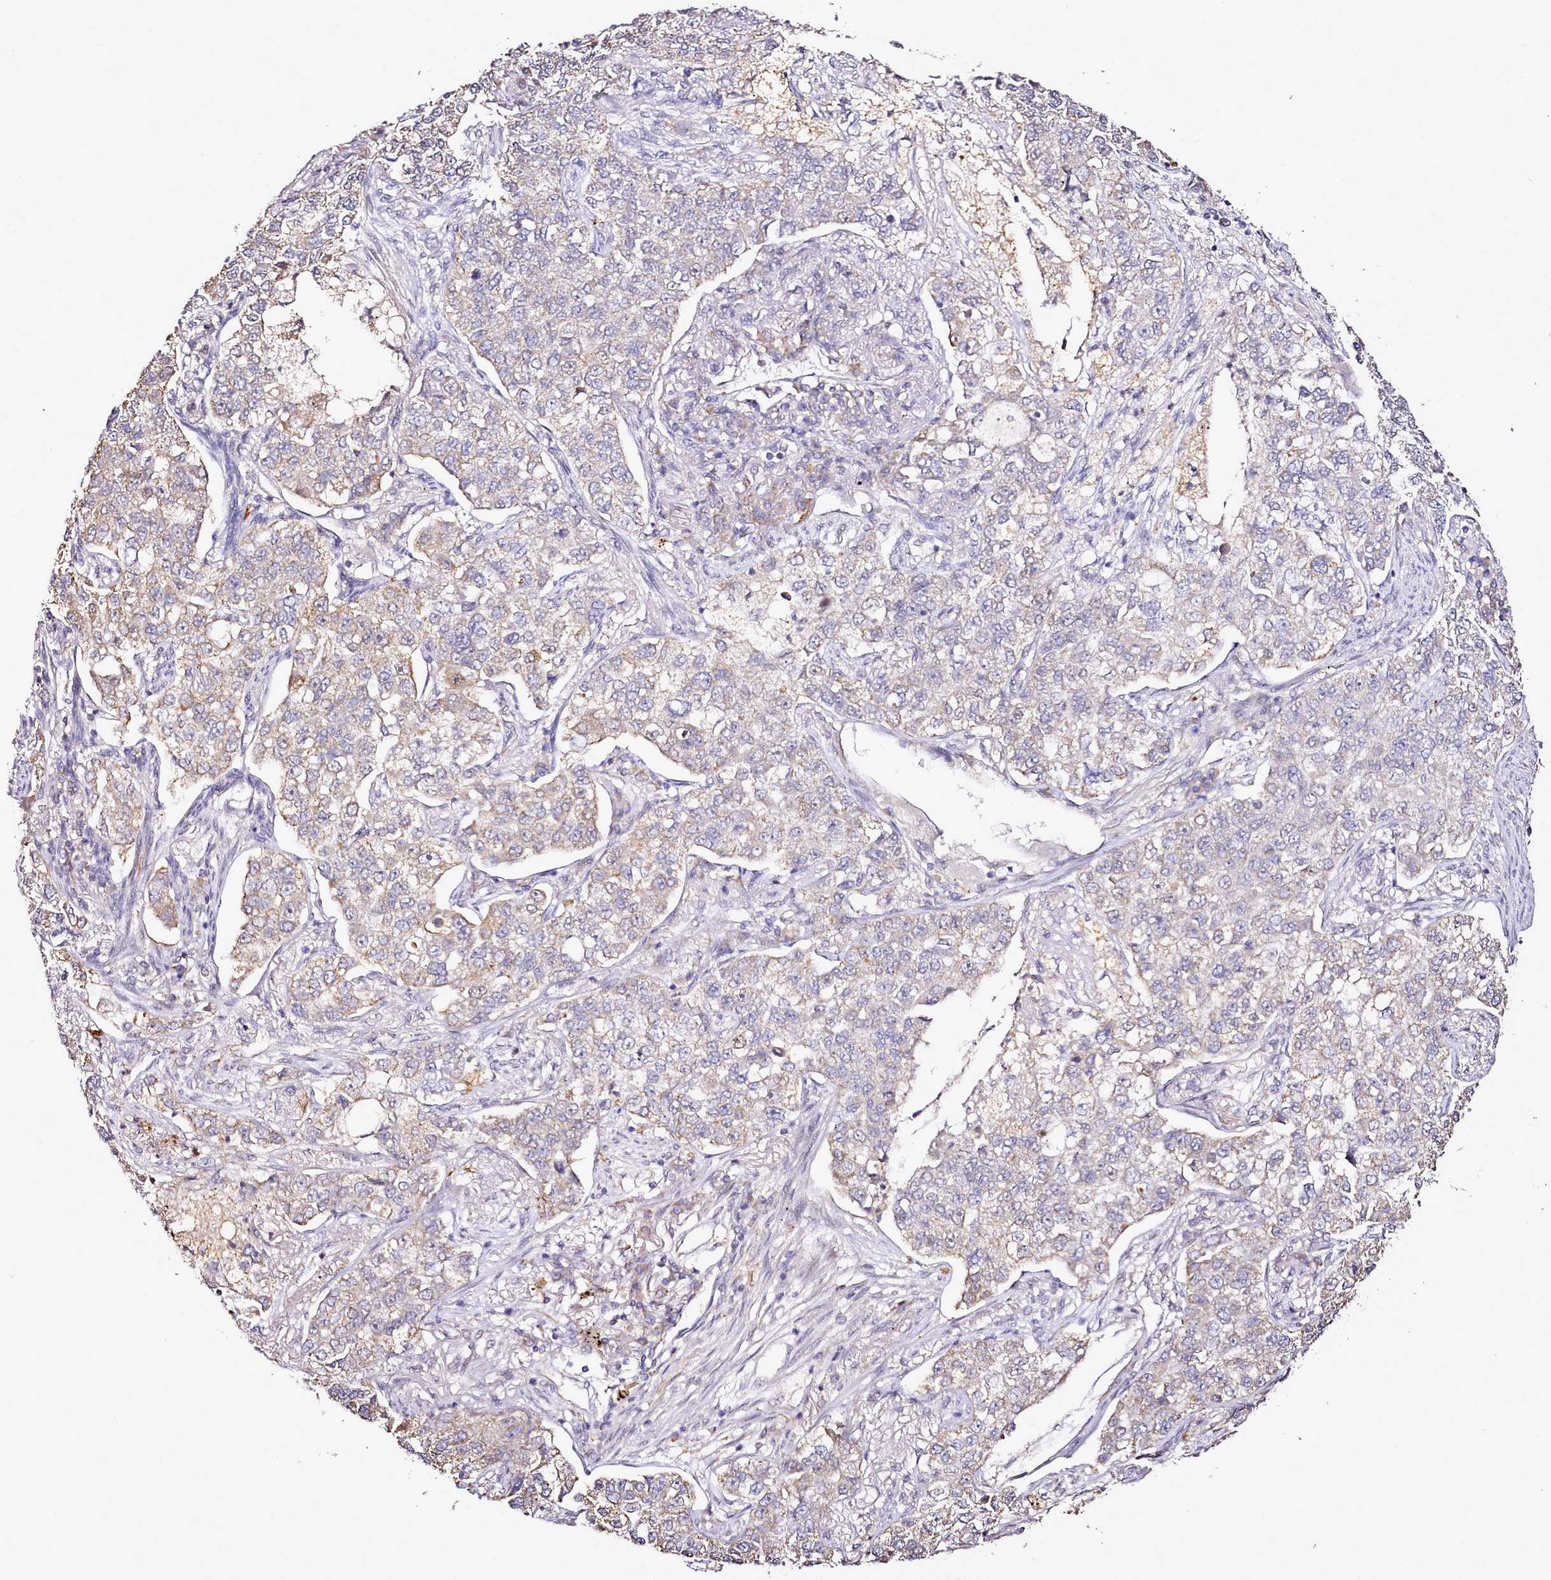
{"staining": {"intensity": "weak", "quantity": "<25%", "location": "cytoplasmic/membranous"}, "tissue": "lung cancer", "cell_type": "Tumor cells", "image_type": "cancer", "snomed": [{"axis": "morphology", "description": "Adenocarcinoma, NOS"}, {"axis": "topography", "description": "Lung"}], "caption": "The immunohistochemistry histopathology image has no significant staining in tumor cells of lung cancer (adenocarcinoma) tissue. (DAB immunohistochemistry with hematoxylin counter stain).", "gene": "EDIL3", "patient": {"sex": "male", "age": 49}}